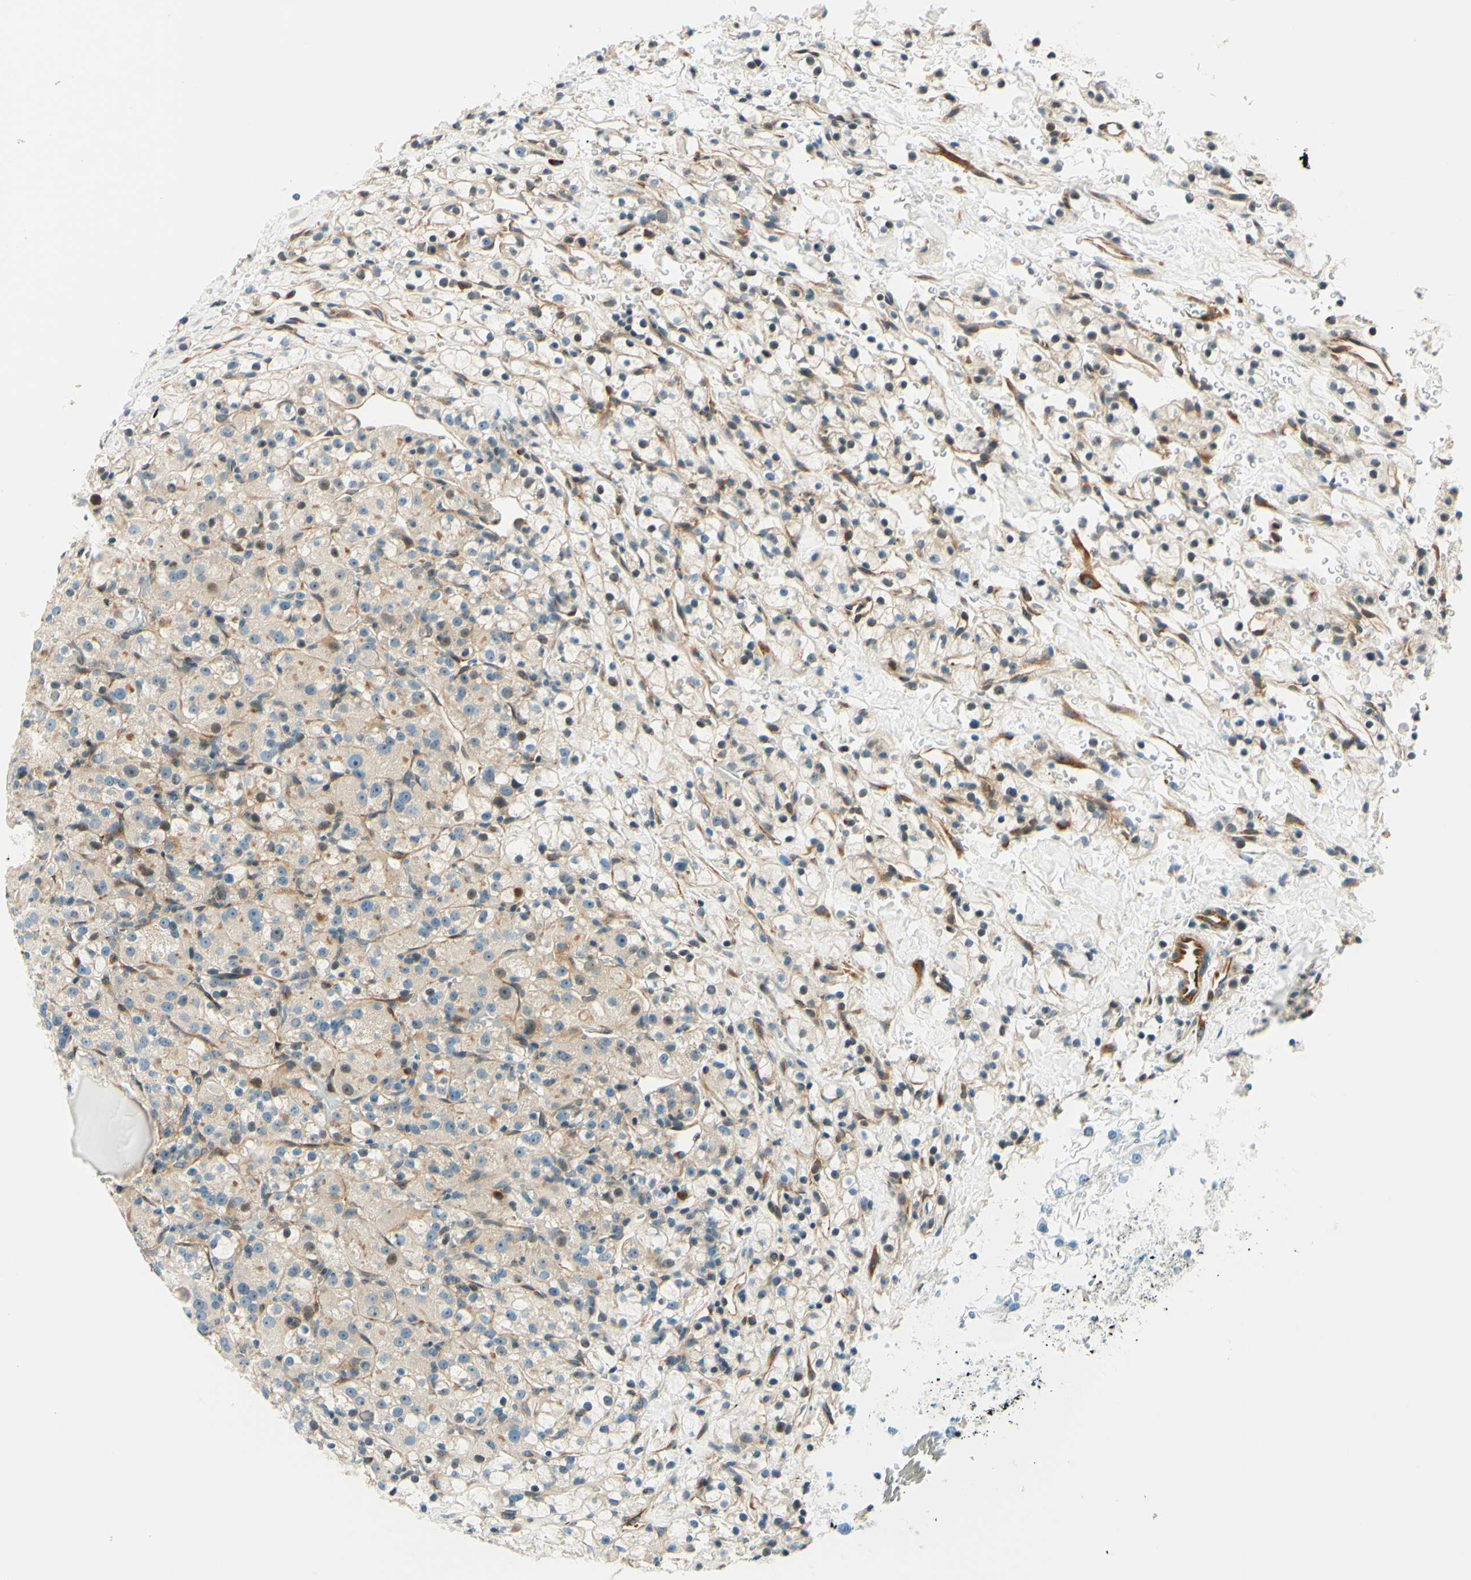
{"staining": {"intensity": "weak", "quantity": "<25%", "location": "cytoplasmic/membranous"}, "tissue": "renal cancer", "cell_type": "Tumor cells", "image_type": "cancer", "snomed": [{"axis": "morphology", "description": "Adenocarcinoma, NOS"}, {"axis": "topography", "description": "Kidney"}], "caption": "DAB immunohistochemical staining of renal cancer shows no significant staining in tumor cells.", "gene": "TAOK2", "patient": {"sex": "male", "age": 61}}